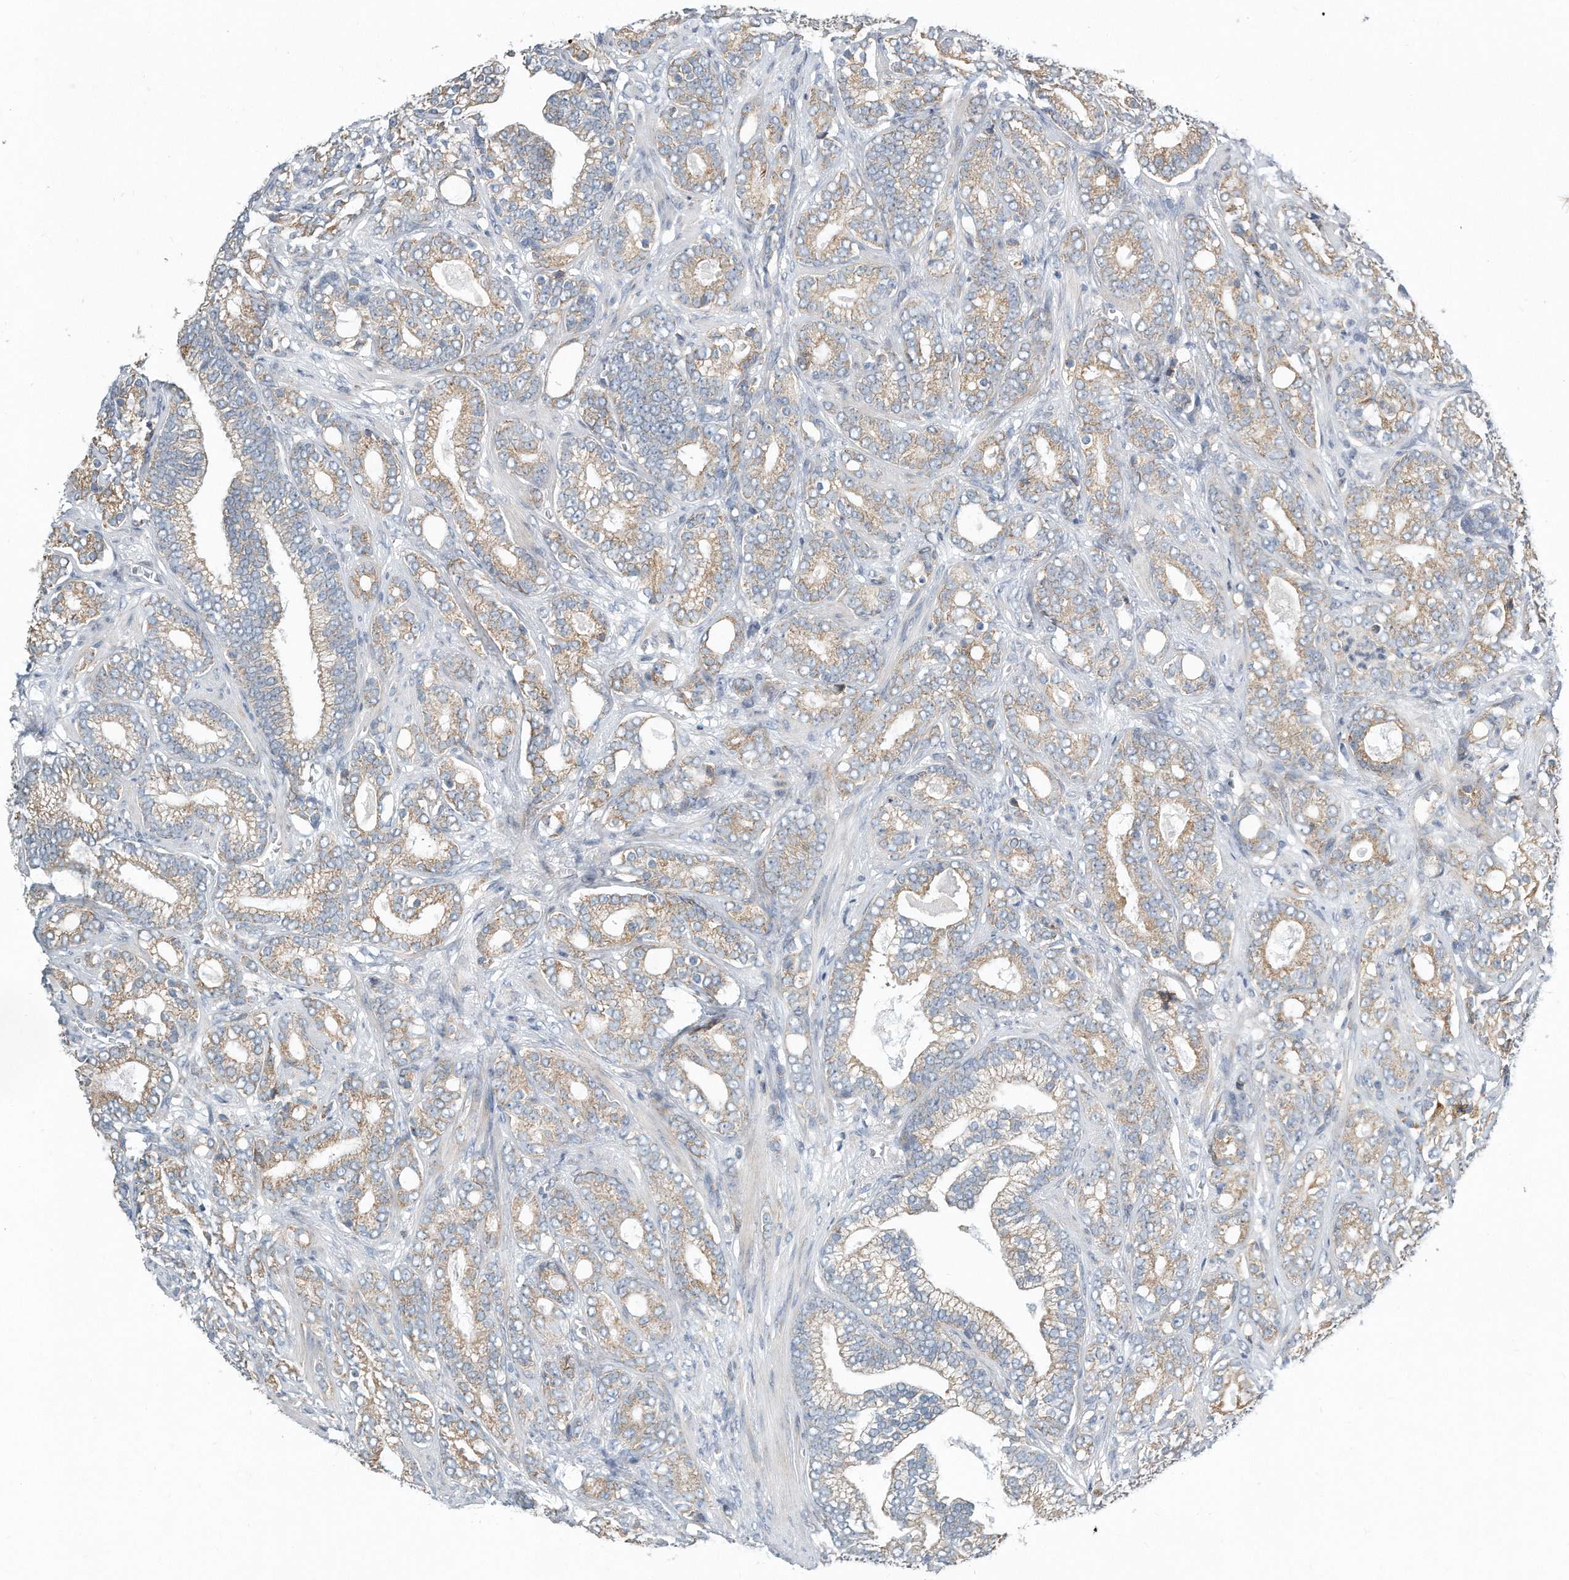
{"staining": {"intensity": "weak", "quantity": ">75%", "location": "cytoplasmic/membranous"}, "tissue": "prostate cancer", "cell_type": "Tumor cells", "image_type": "cancer", "snomed": [{"axis": "morphology", "description": "Adenocarcinoma, High grade"}, {"axis": "topography", "description": "Prostate and seminal vesicle, NOS"}], "caption": "A high-resolution histopathology image shows immunohistochemistry staining of adenocarcinoma (high-grade) (prostate), which displays weak cytoplasmic/membranous positivity in about >75% of tumor cells. Using DAB (brown) and hematoxylin (blue) stains, captured at high magnification using brightfield microscopy.", "gene": "VLDLR", "patient": {"sex": "male", "age": 67}}